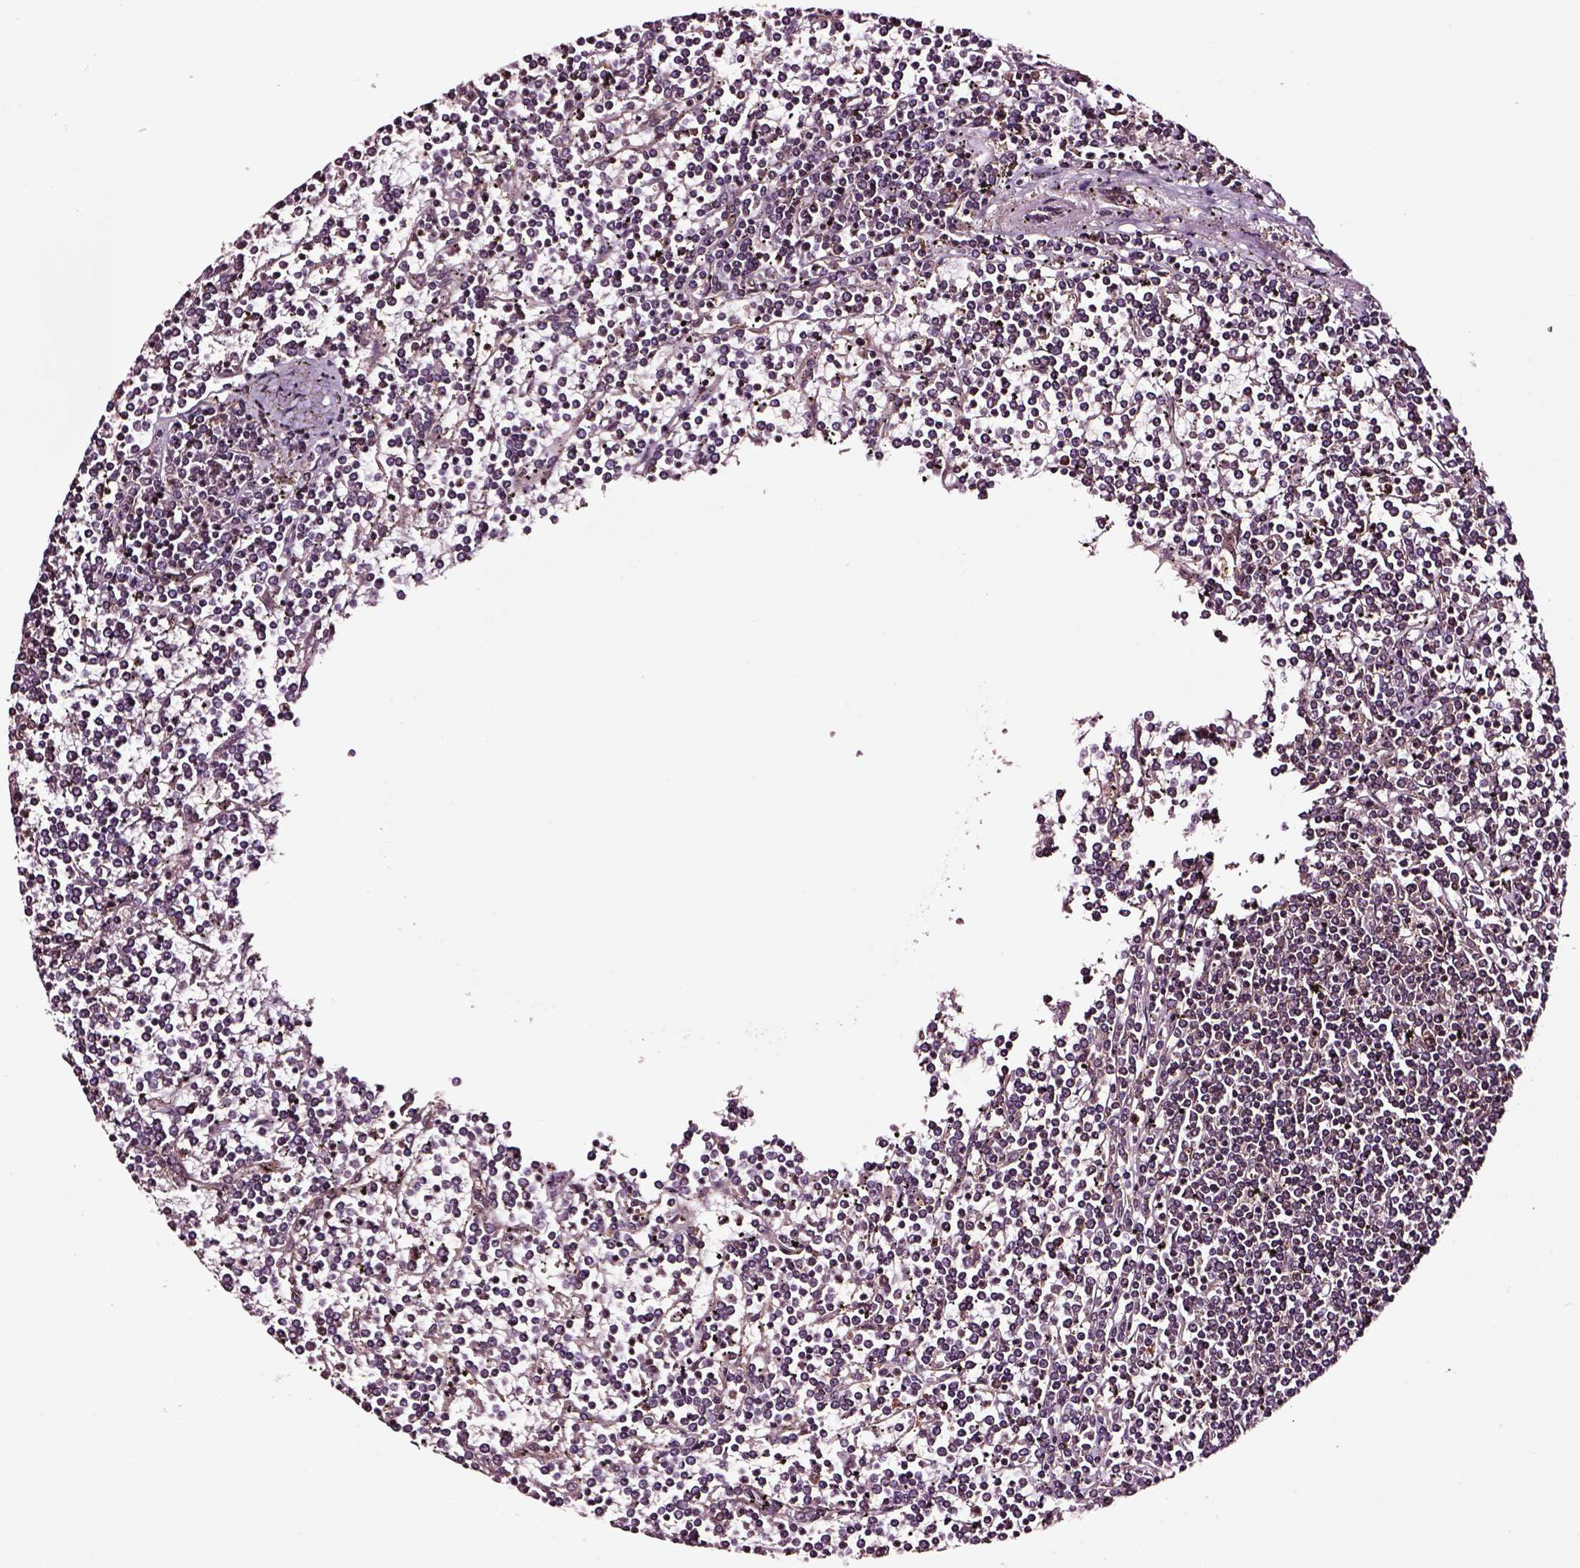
{"staining": {"intensity": "moderate", "quantity": ">75%", "location": "cytoplasmic/membranous"}, "tissue": "lymphoma", "cell_type": "Tumor cells", "image_type": "cancer", "snomed": [{"axis": "morphology", "description": "Malignant lymphoma, non-Hodgkin's type, Low grade"}, {"axis": "topography", "description": "Spleen"}], "caption": "This is a micrograph of immunohistochemistry (IHC) staining of low-grade malignant lymphoma, non-Hodgkin's type, which shows moderate positivity in the cytoplasmic/membranous of tumor cells.", "gene": "RASSF5", "patient": {"sex": "female", "age": 19}}